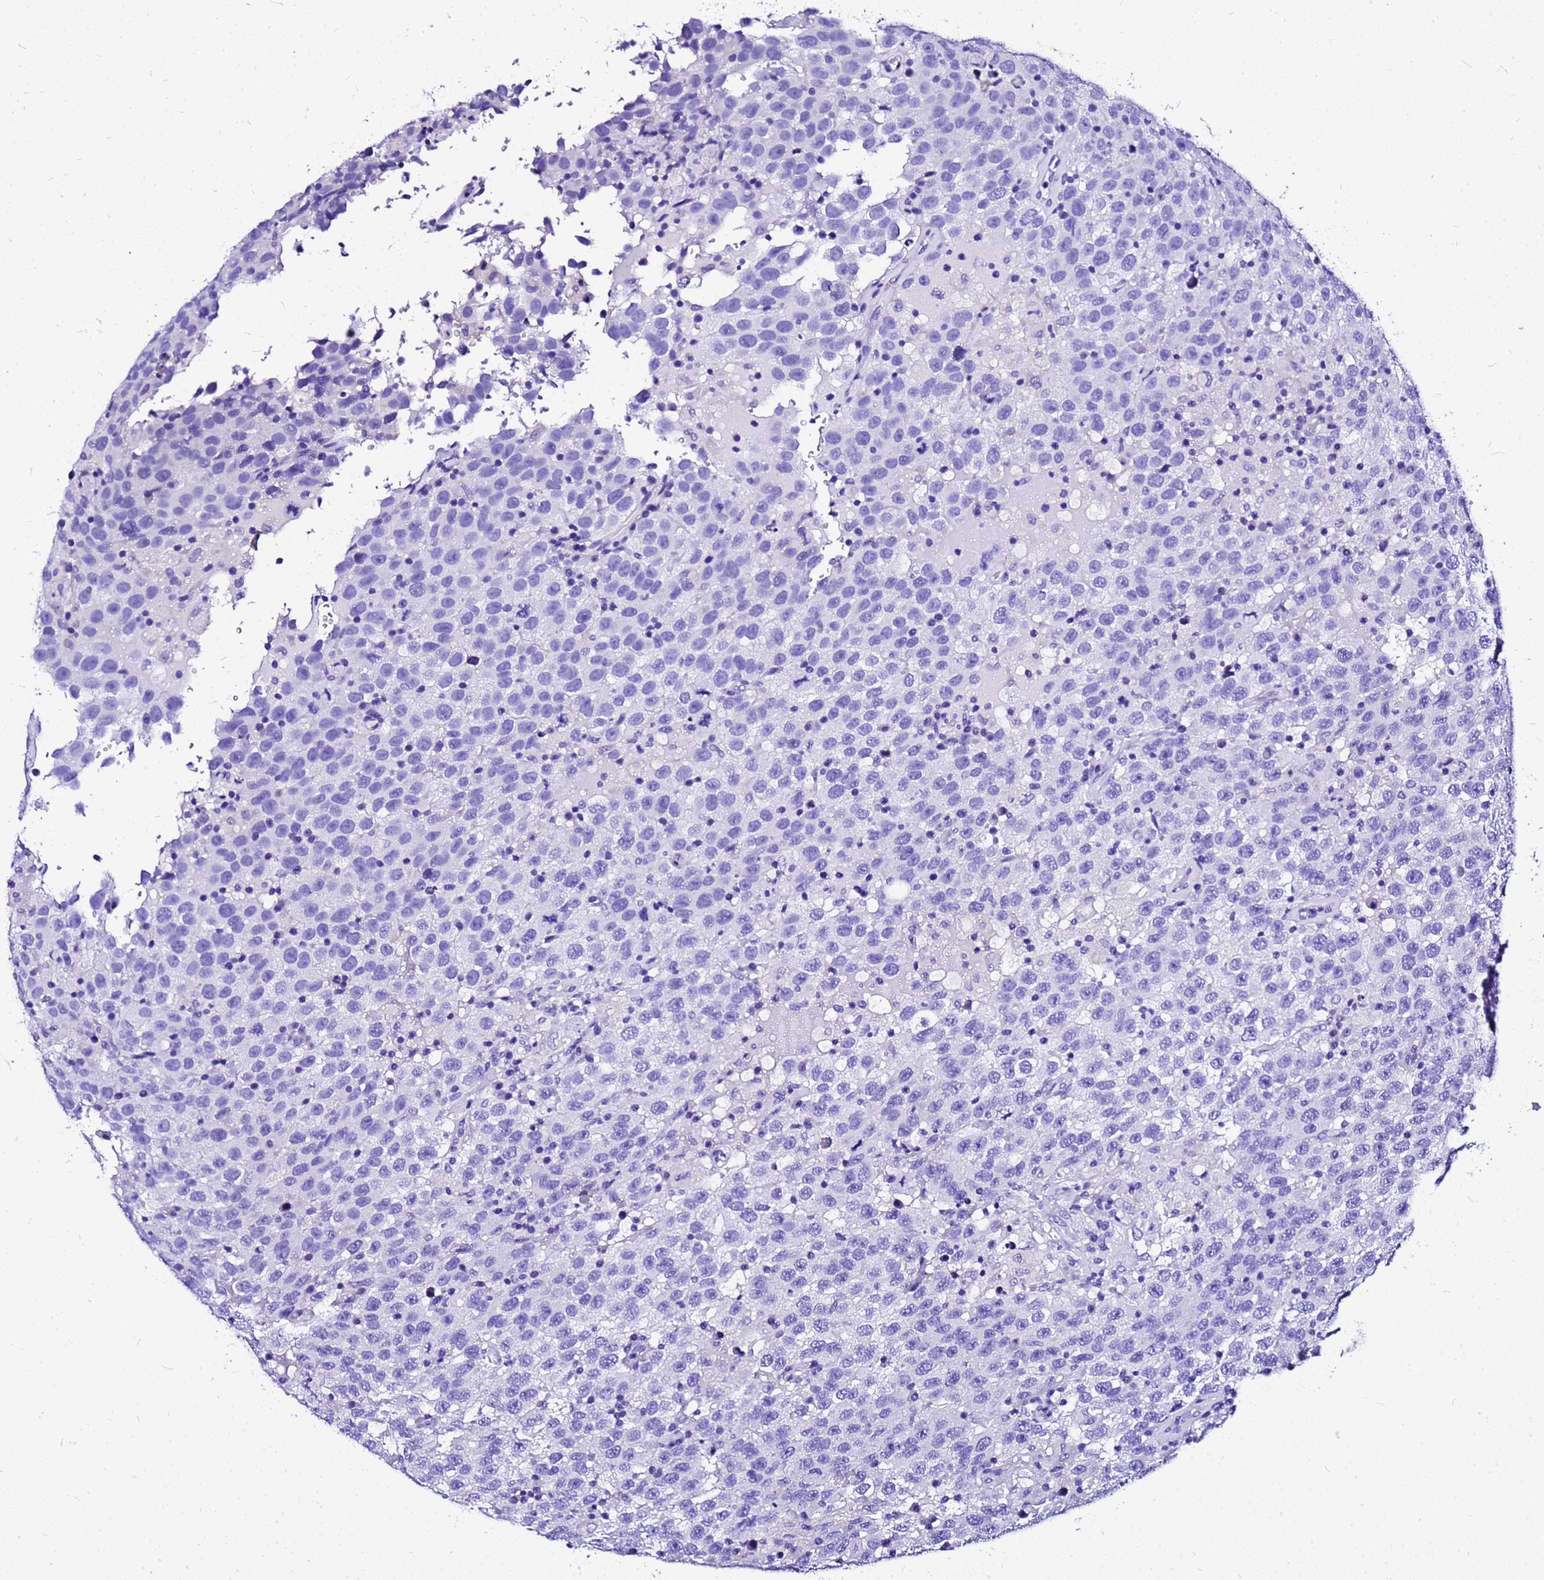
{"staining": {"intensity": "negative", "quantity": "none", "location": "none"}, "tissue": "testis cancer", "cell_type": "Tumor cells", "image_type": "cancer", "snomed": [{"axis": "morphology", "description": "Seminoma, NOS"}, {"axis": "topography", "description": "Testis"}], "caption": "Tumor cells are negative for brown protein staining in seminoma (testis).", "gene": "HERC4", "patient": {"sex": "male", "age": 41}}